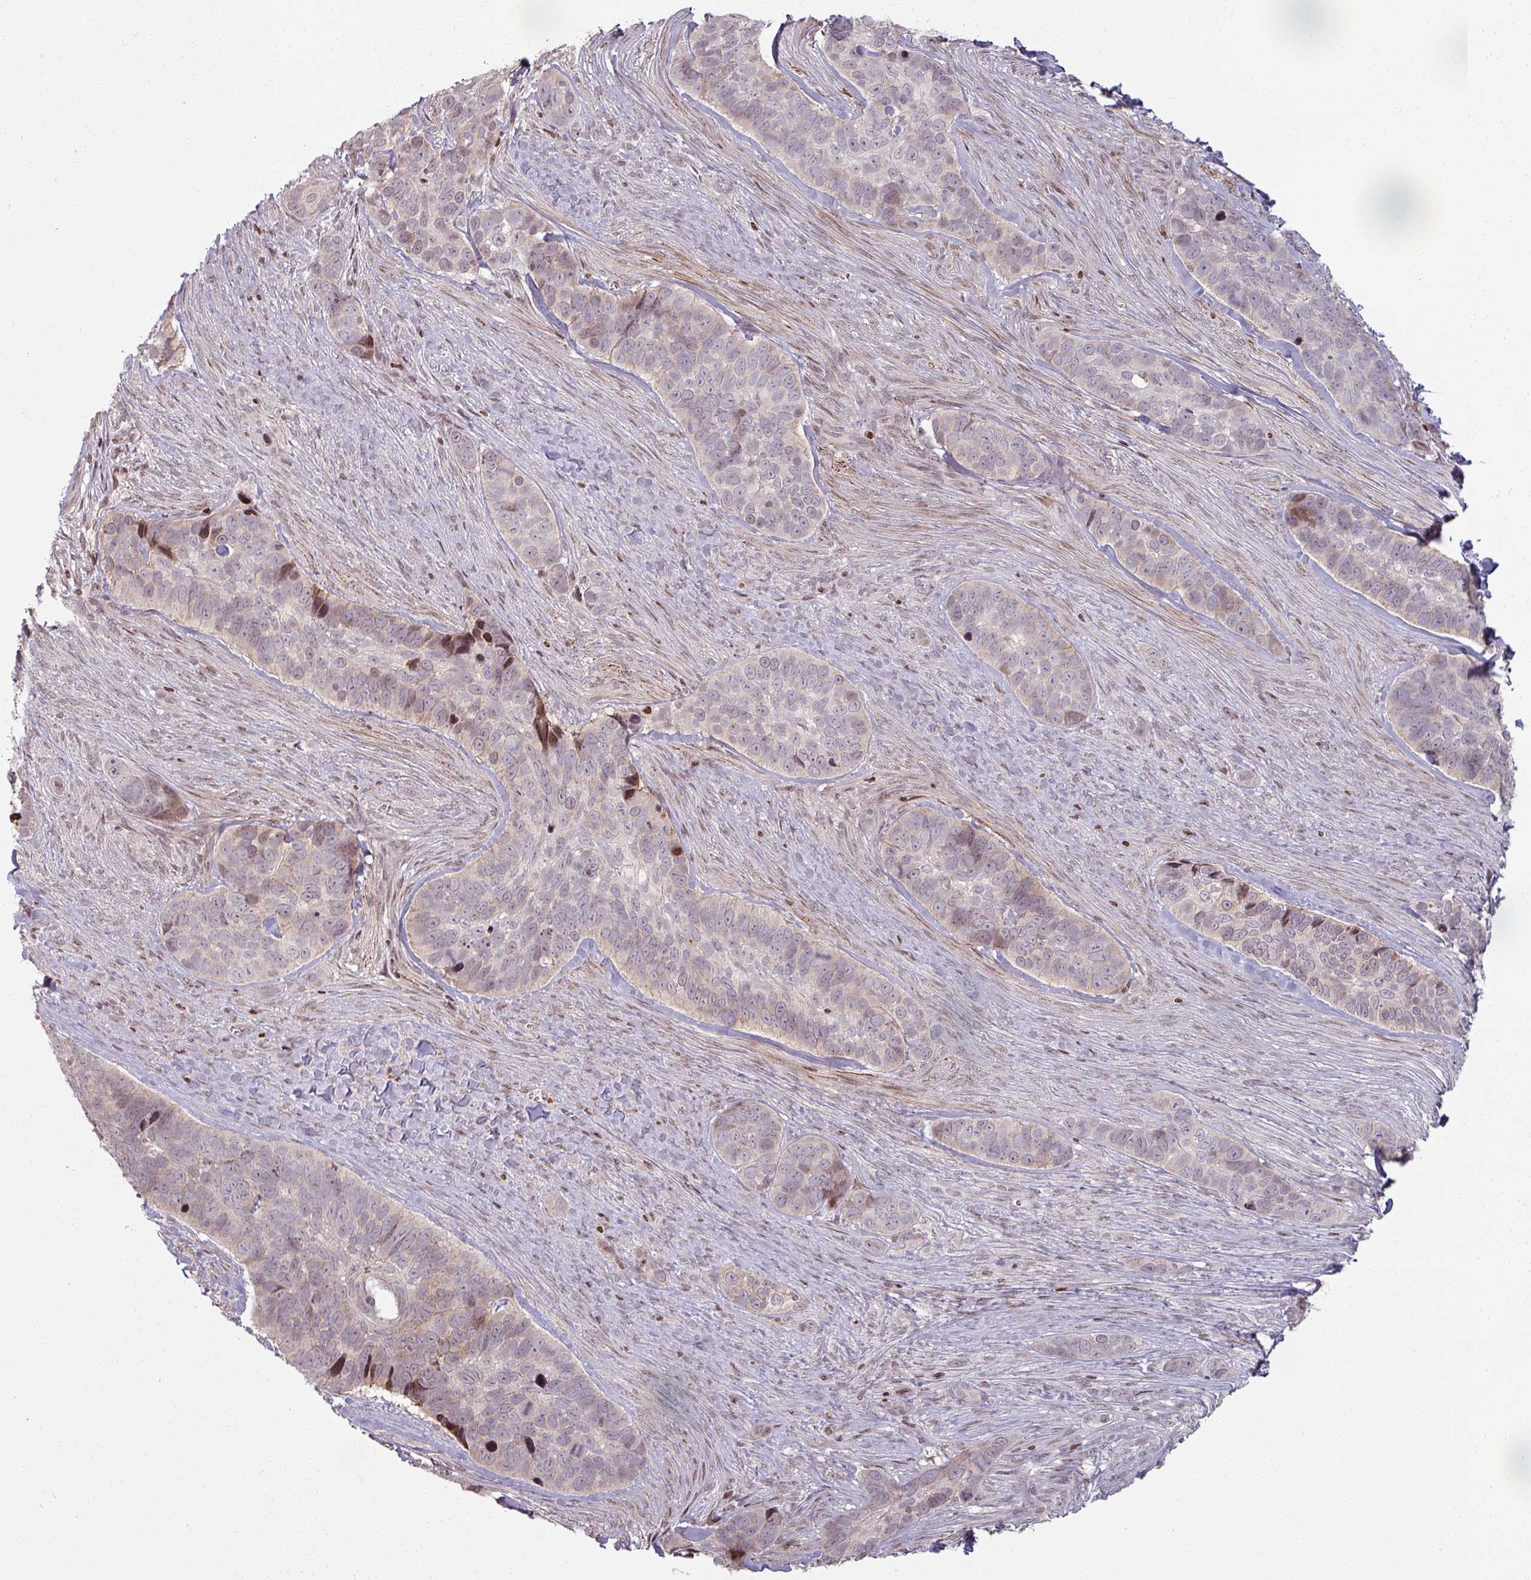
{"staining": {"intensity": "weak", "quantity": "25%-75%", "location": "cytoplasmic/membranous"}, "tissue": "skin cancer", "cell_type": "Tumor cells", "image_type": "cancer", "snomed": [{"axis": "morphology", "description": "Basal cell carcinoma"}, {"axis": "topography", "description": "Skin"}], "caption": "An image showing weak cytoplasmic/membranous staining in approximately 25%-75% of tumor cells in skin cancer (basal cell carcinoma), as visualized by brown immunohistochemical staining.", "gene": "NCOR1", "patient": {"sex": "female", "age": 82}}